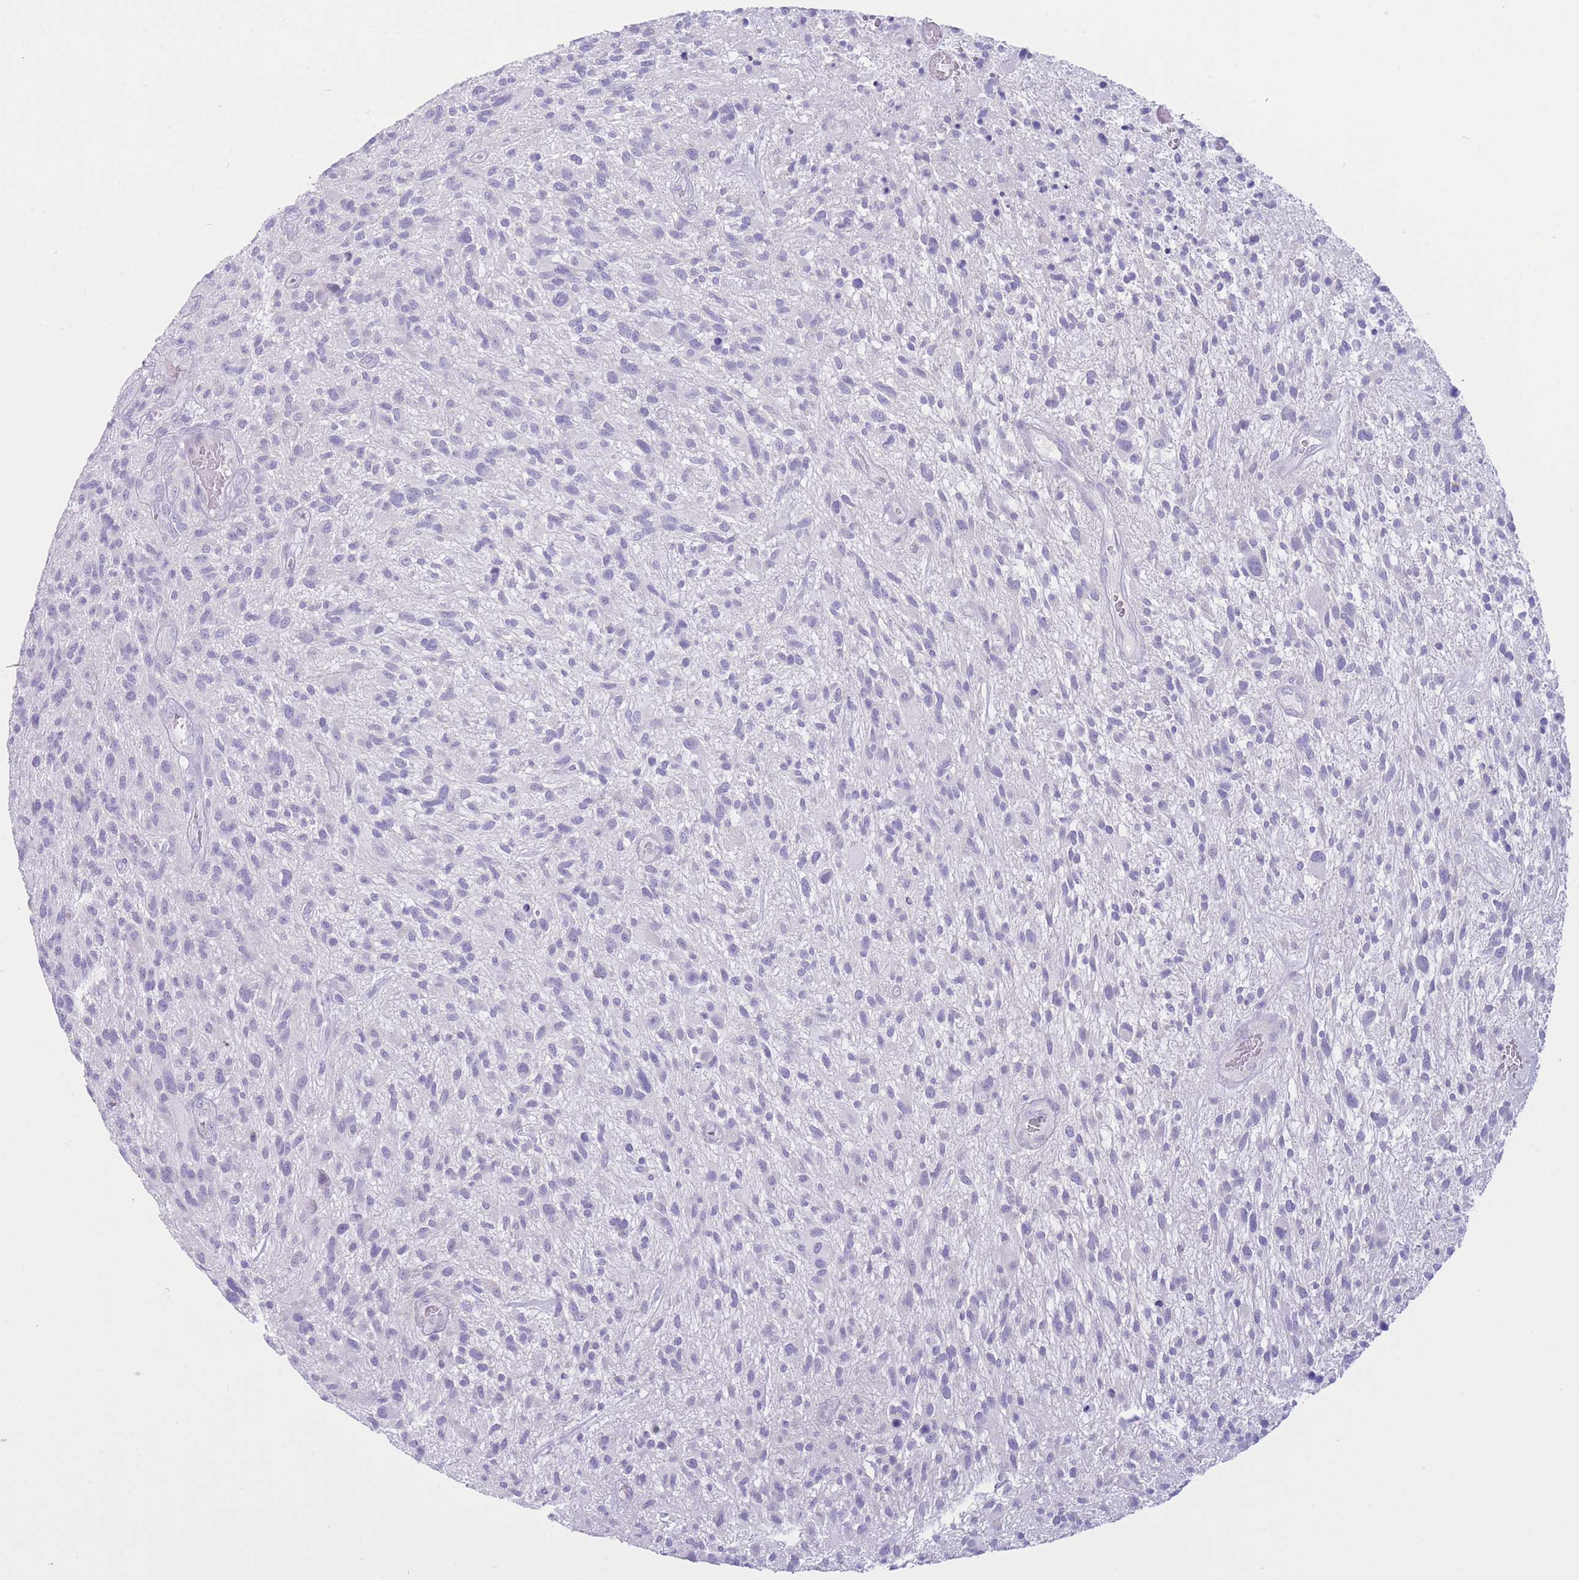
{"staining": {"intensity": "negative", "quantity": "none", "location": "none"}, "tissue": "glioma", "cell_type": "Tumor cells", "image_type": "cancer", "snomed": [{"axis": "morphology", "description": "Glioma, malignant, High grade"}, {"axis": "topography", "description": "Brain"}], "caption": "Photomicrograph shows no protein staining in tumor cells of malignant glioma (high-grade) tissue. (Stains: DAB (3,3'-diaminobenzidine) immunohistochemistry with hematoxylin counter stain, Microscopy: brightfield microscopy at high magnification).", "gene": "VWA8", "patient": {"sex": "male", "age": 47}}